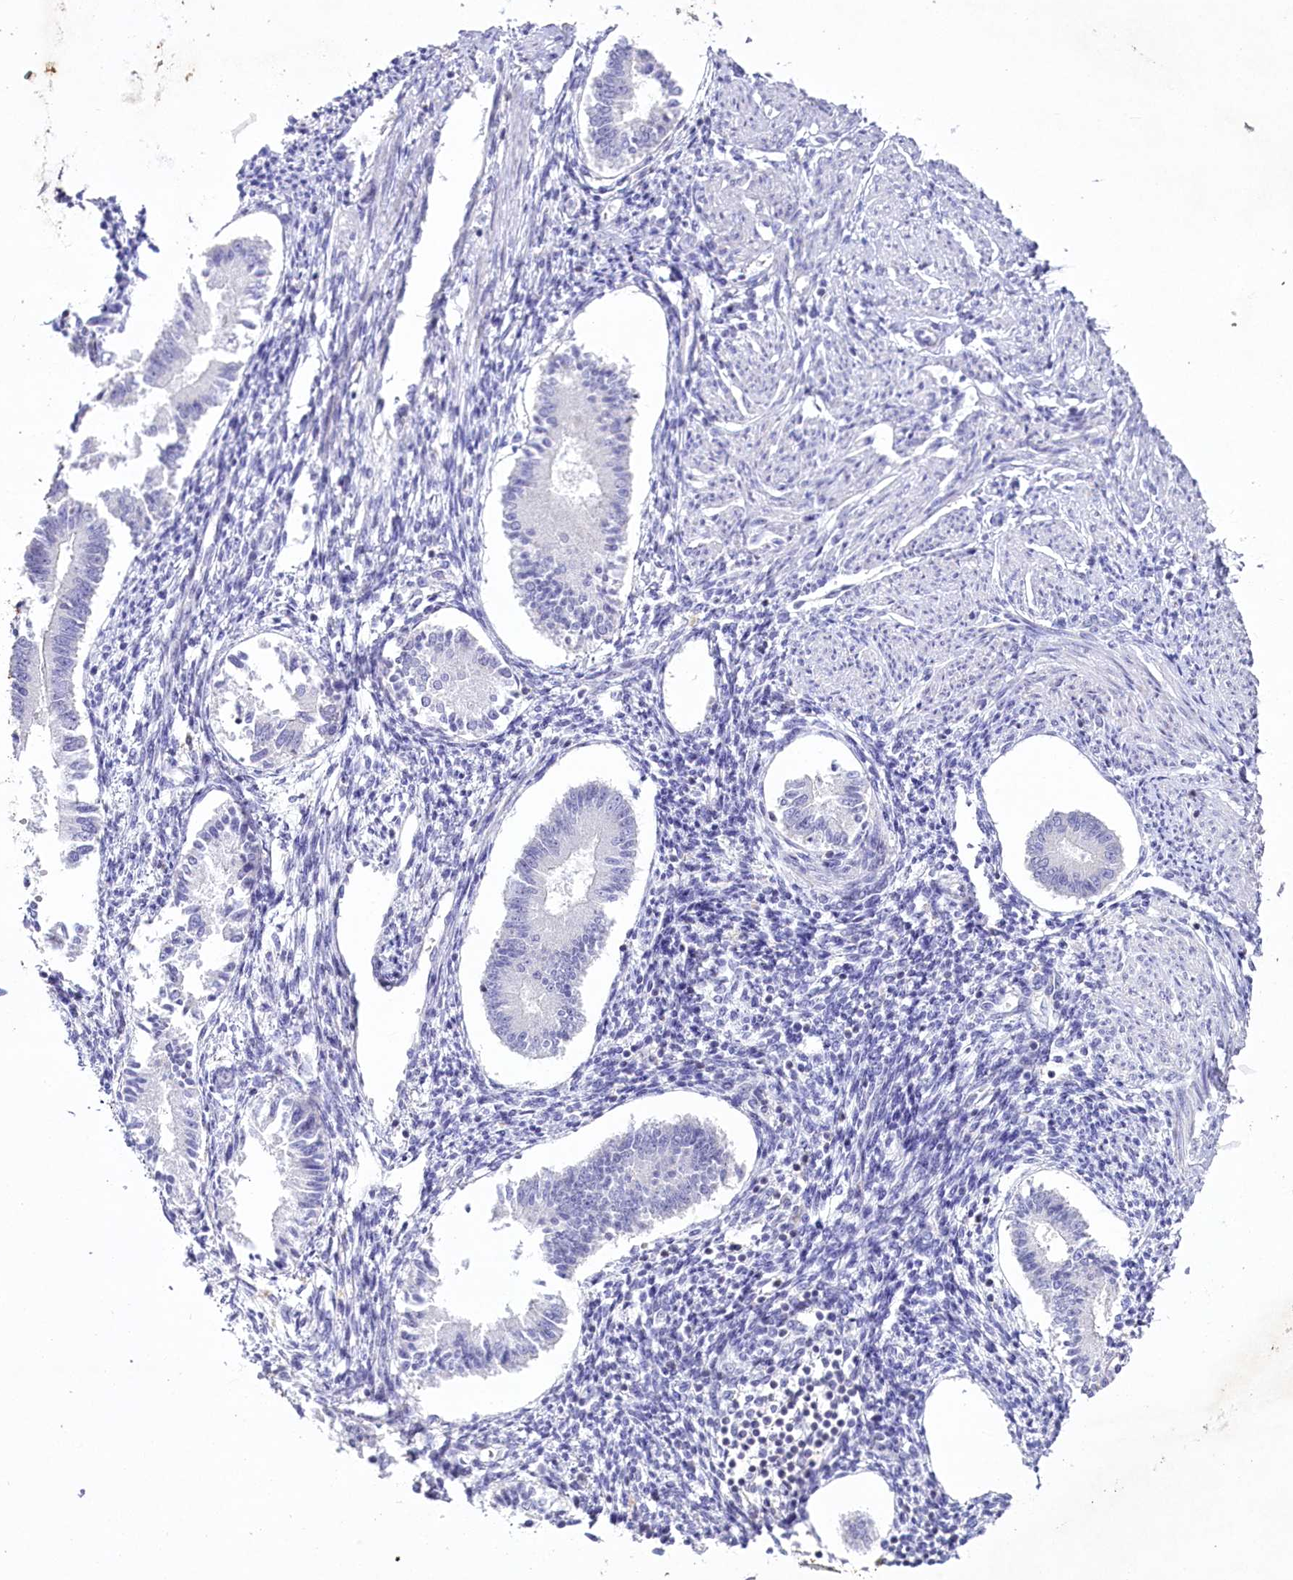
{"staining": {"intensity": "negative", "quantity": "none", "location": "none"}, "tissue": "endometrium", "cell_type": "Cells in endometrial stroma", "image_type": "normal", "snomed": [{"axis": "morphology", "description": "Normal tissue, NOS"}, {"axis": "topography", "description": "Uterus"}, {"axis": "topography", "description": "Endometrium"}], "caption": "This is an immunohistochemistry micrograph of normal human endometrium. There is no expression in cells in endometrial stroma.", "gene": "MYOZ1", "patient": {"sex": "female", "age": 48}}